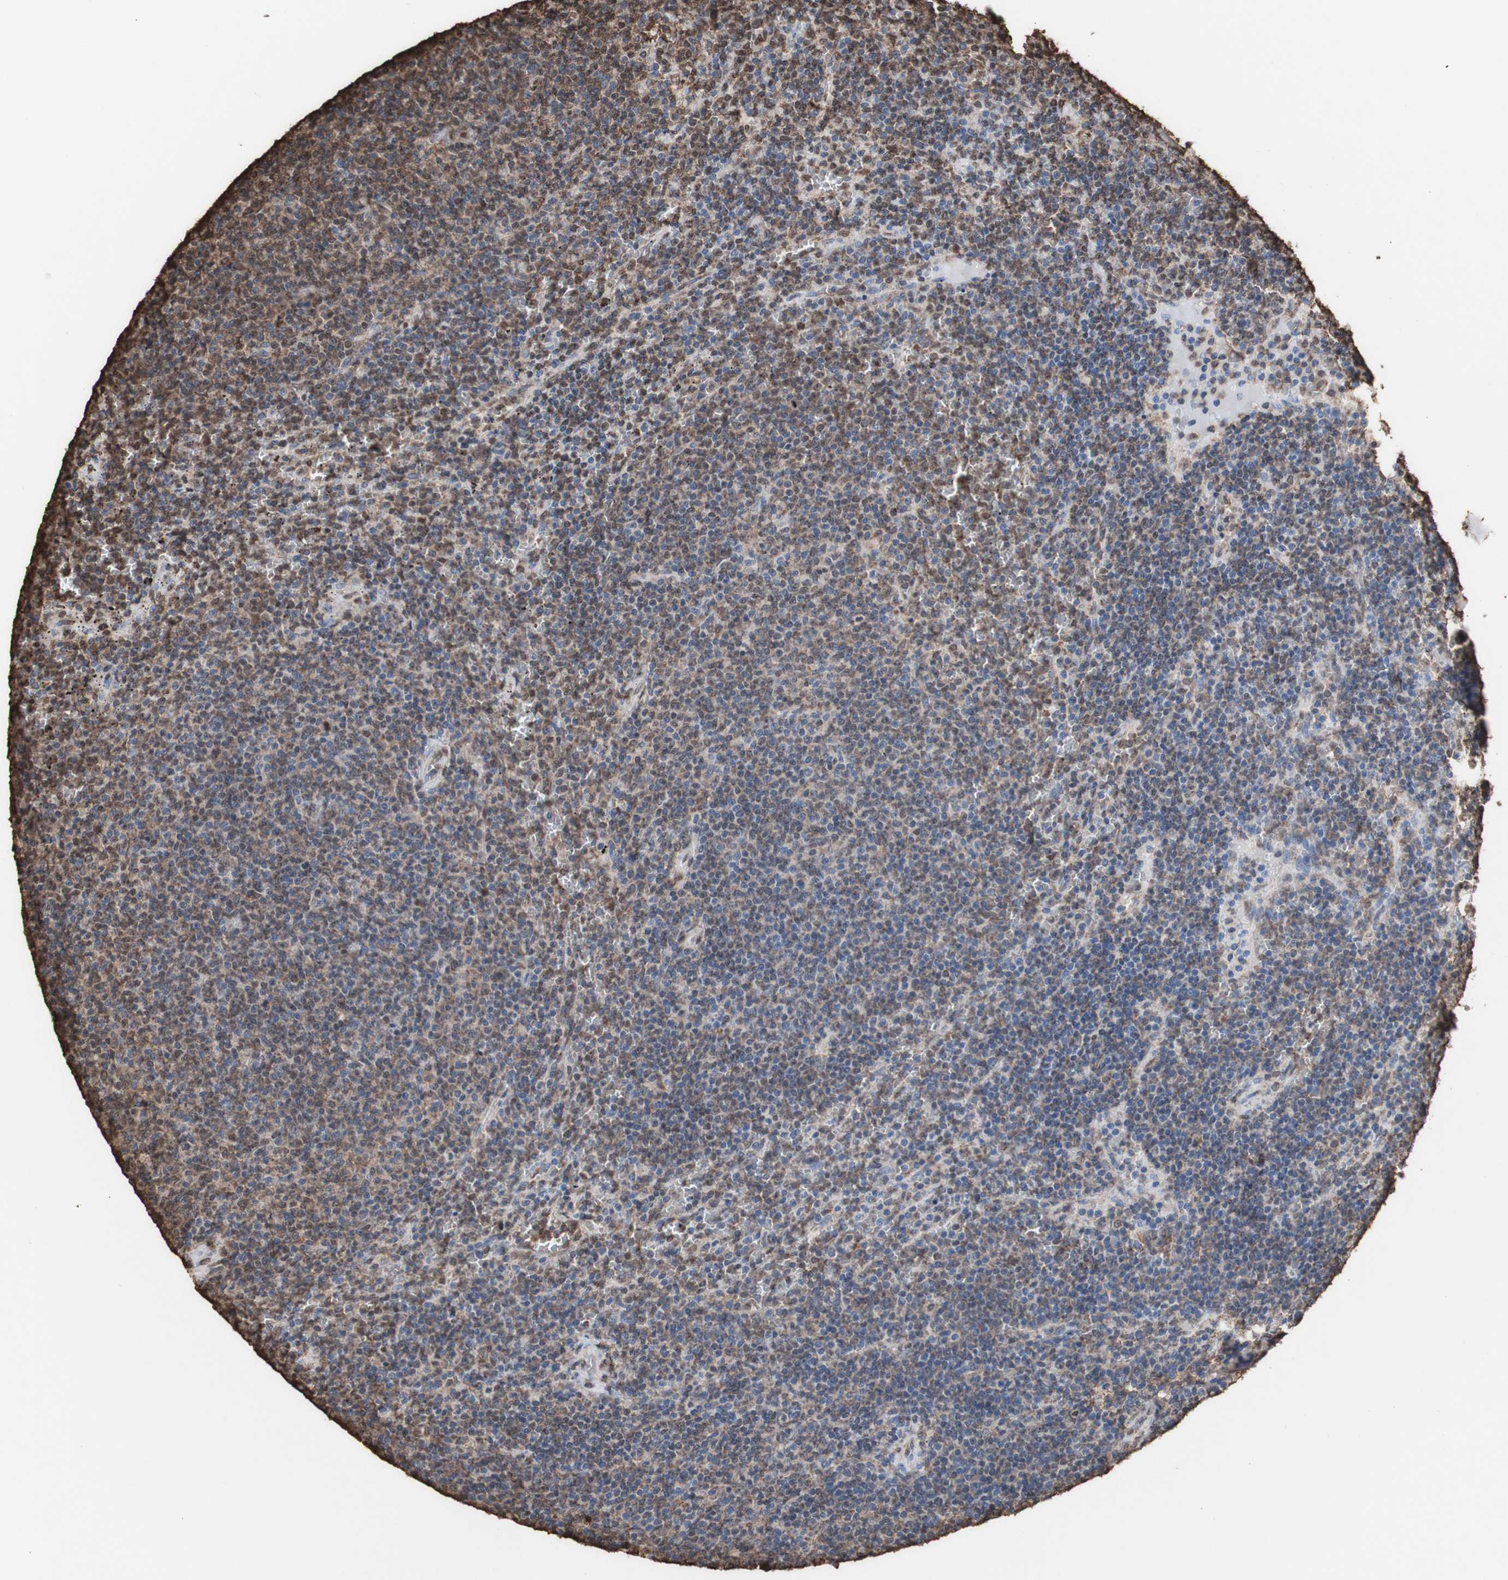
{"staining": {"intensity": "moderate", "quantity": ">75%", "location": "cytoplasmic/membranous,nuclear"}, "tissue": "lymphoma", "cell_type": "Tumor cells", "image_type": "cancer", "snomed": [{"axis": "morphology", "description": "Malignant lymphoma, non-Hodgkin's type, Low grade"}, {"axis": "topography", "description": "Spleen"}], "caption": "Human lymphoma stained for a protein (brown) displays moderate cytoplasmic/membranous and nuclear positive staining in approximately >75% of tumor cells.", "gene": "PIDD1", "patient": {"sex": "female", "age": 50}}